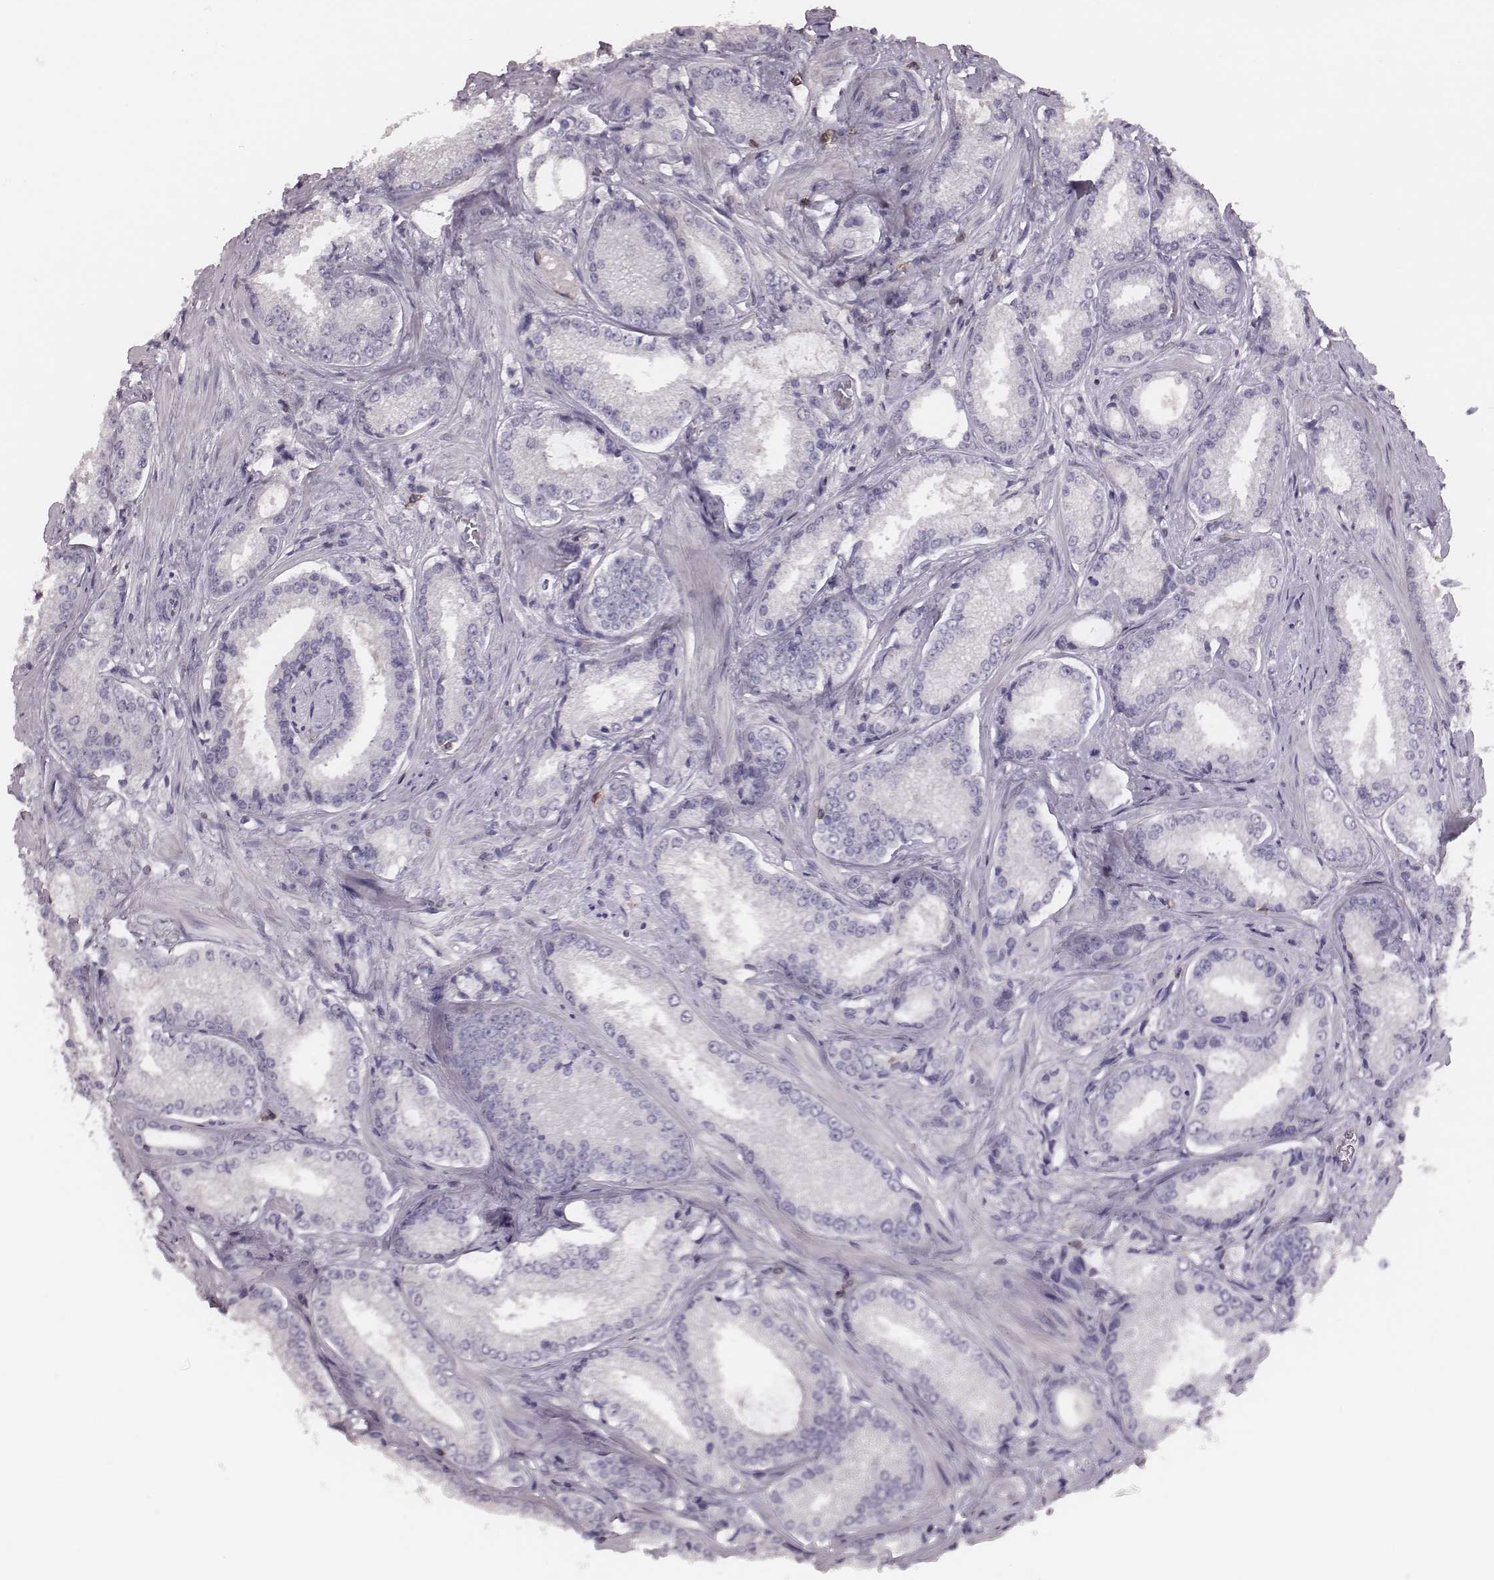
{"staining": {"intensity": "negative", "quantity": "none", "location": "none"}, "tissue": "prostate cancer", "cell_type": "Tumor cells", "image_type": "cancer", "snomed": [{"axis": "morphology", "description": "Adenocarcinoma, Low grade"}, {"axis": "topography", "description": "Prostate"}], "caption": "Tumor cells show no significant staining in adenocarcinoma (low-grade) (prostate). (Immunohistochemistry, brightfield microscopy, high magnification).", "gene": "PDCD1", "patient": {"sex": "male", "age": 56}}